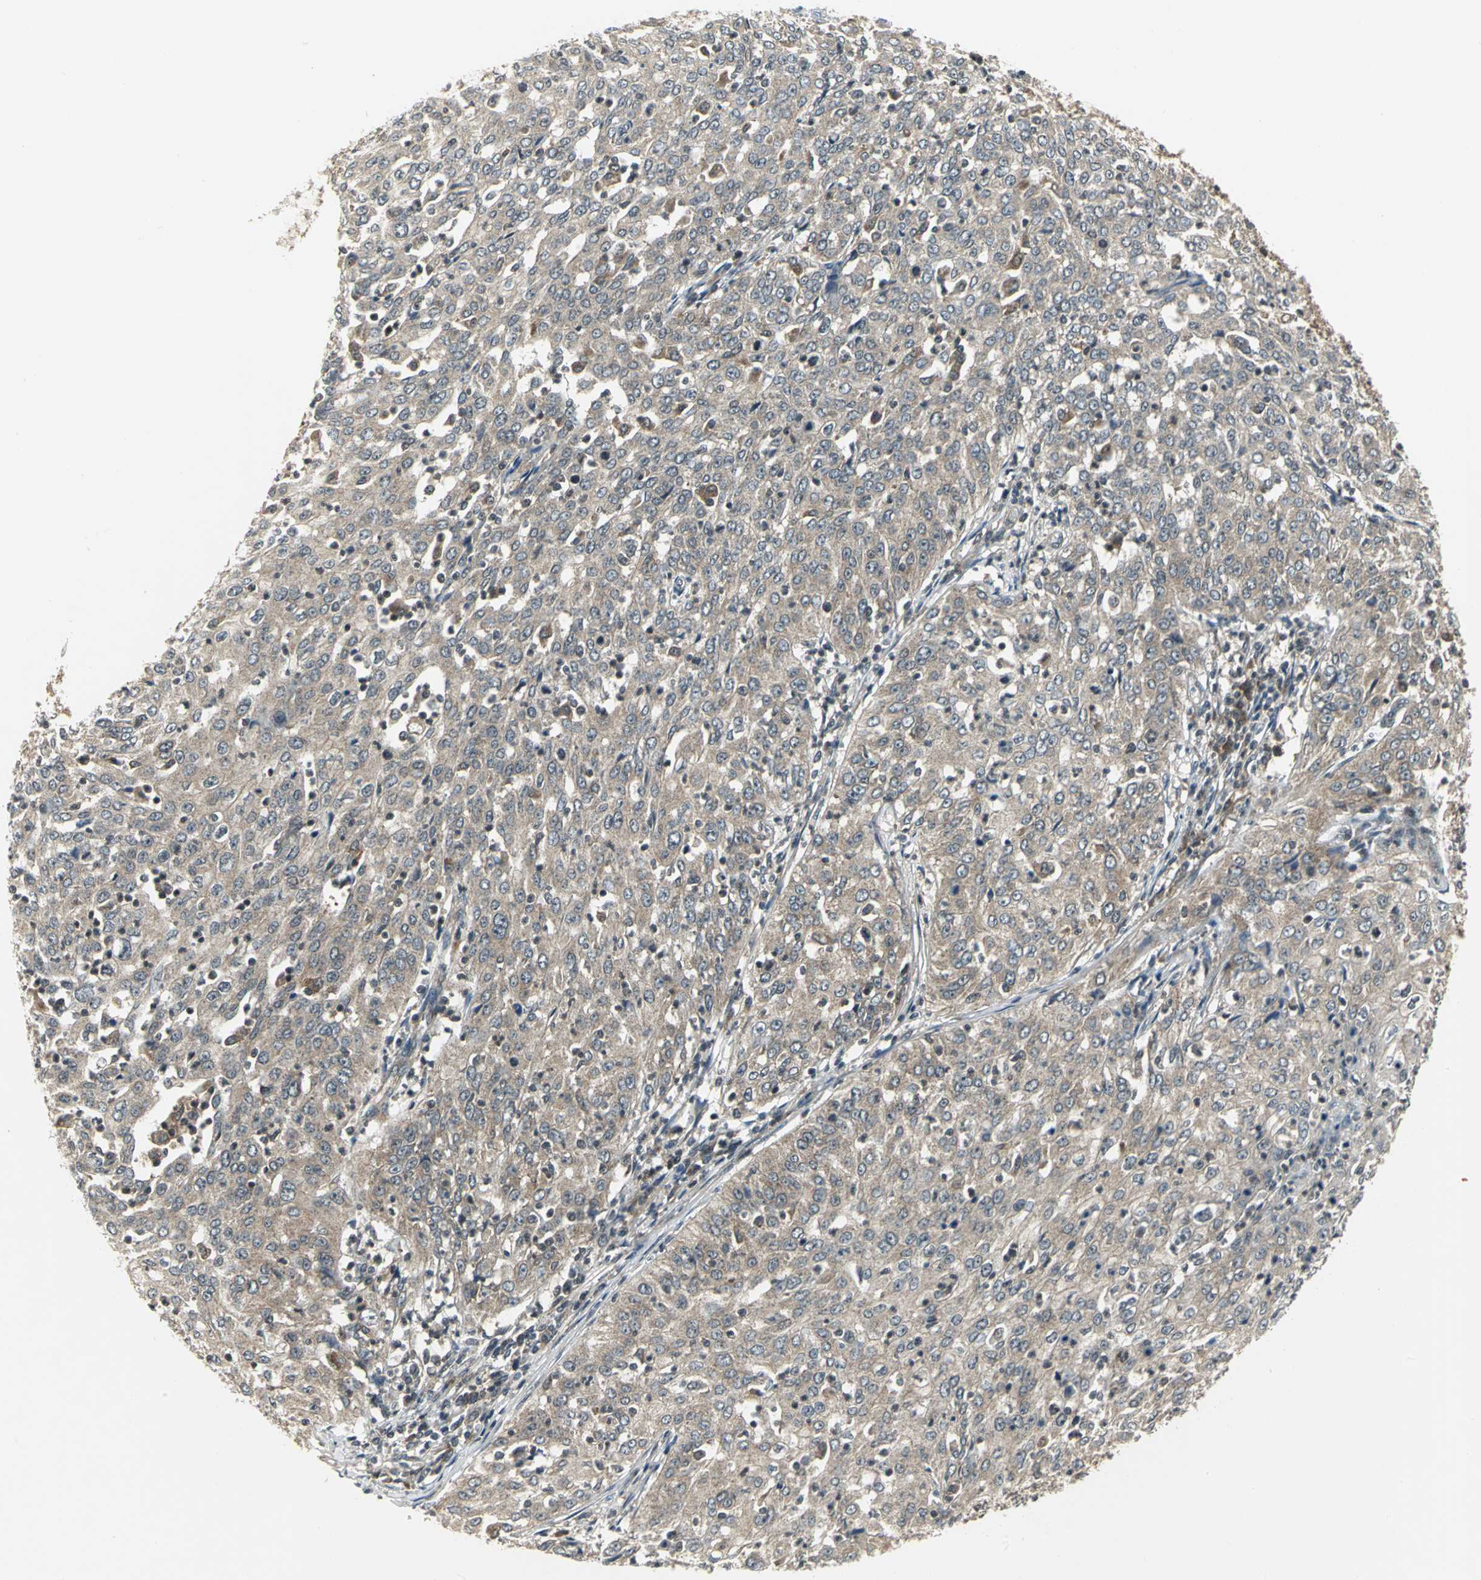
{"staining": {"intensity": "weak", "quantity": ">75%", "location": "cytoplasmic/membranous"}, "tissue": "cervical cancer", "cell_type": "Tumor cells", "image_type": "cancer", "snomed": [{"axis": "morphology", "description": "Squamous cell carcinoma, NOS"}, {"axis": "topography", "description": "Cervix"}], "caption": "Immunohistochemical staining of cervical cancer (squamous cell carcinoma) demonstrates low levels of weak cytoplasmic/membranous protein expression in about >75% of tumor cells. (DAB (3,3'-diaminobenzidine) IHC with brightfield microscopy, high magnification).", "gene": "MAPK8IP3", "patient": {"sex": "female", "age": 39}}